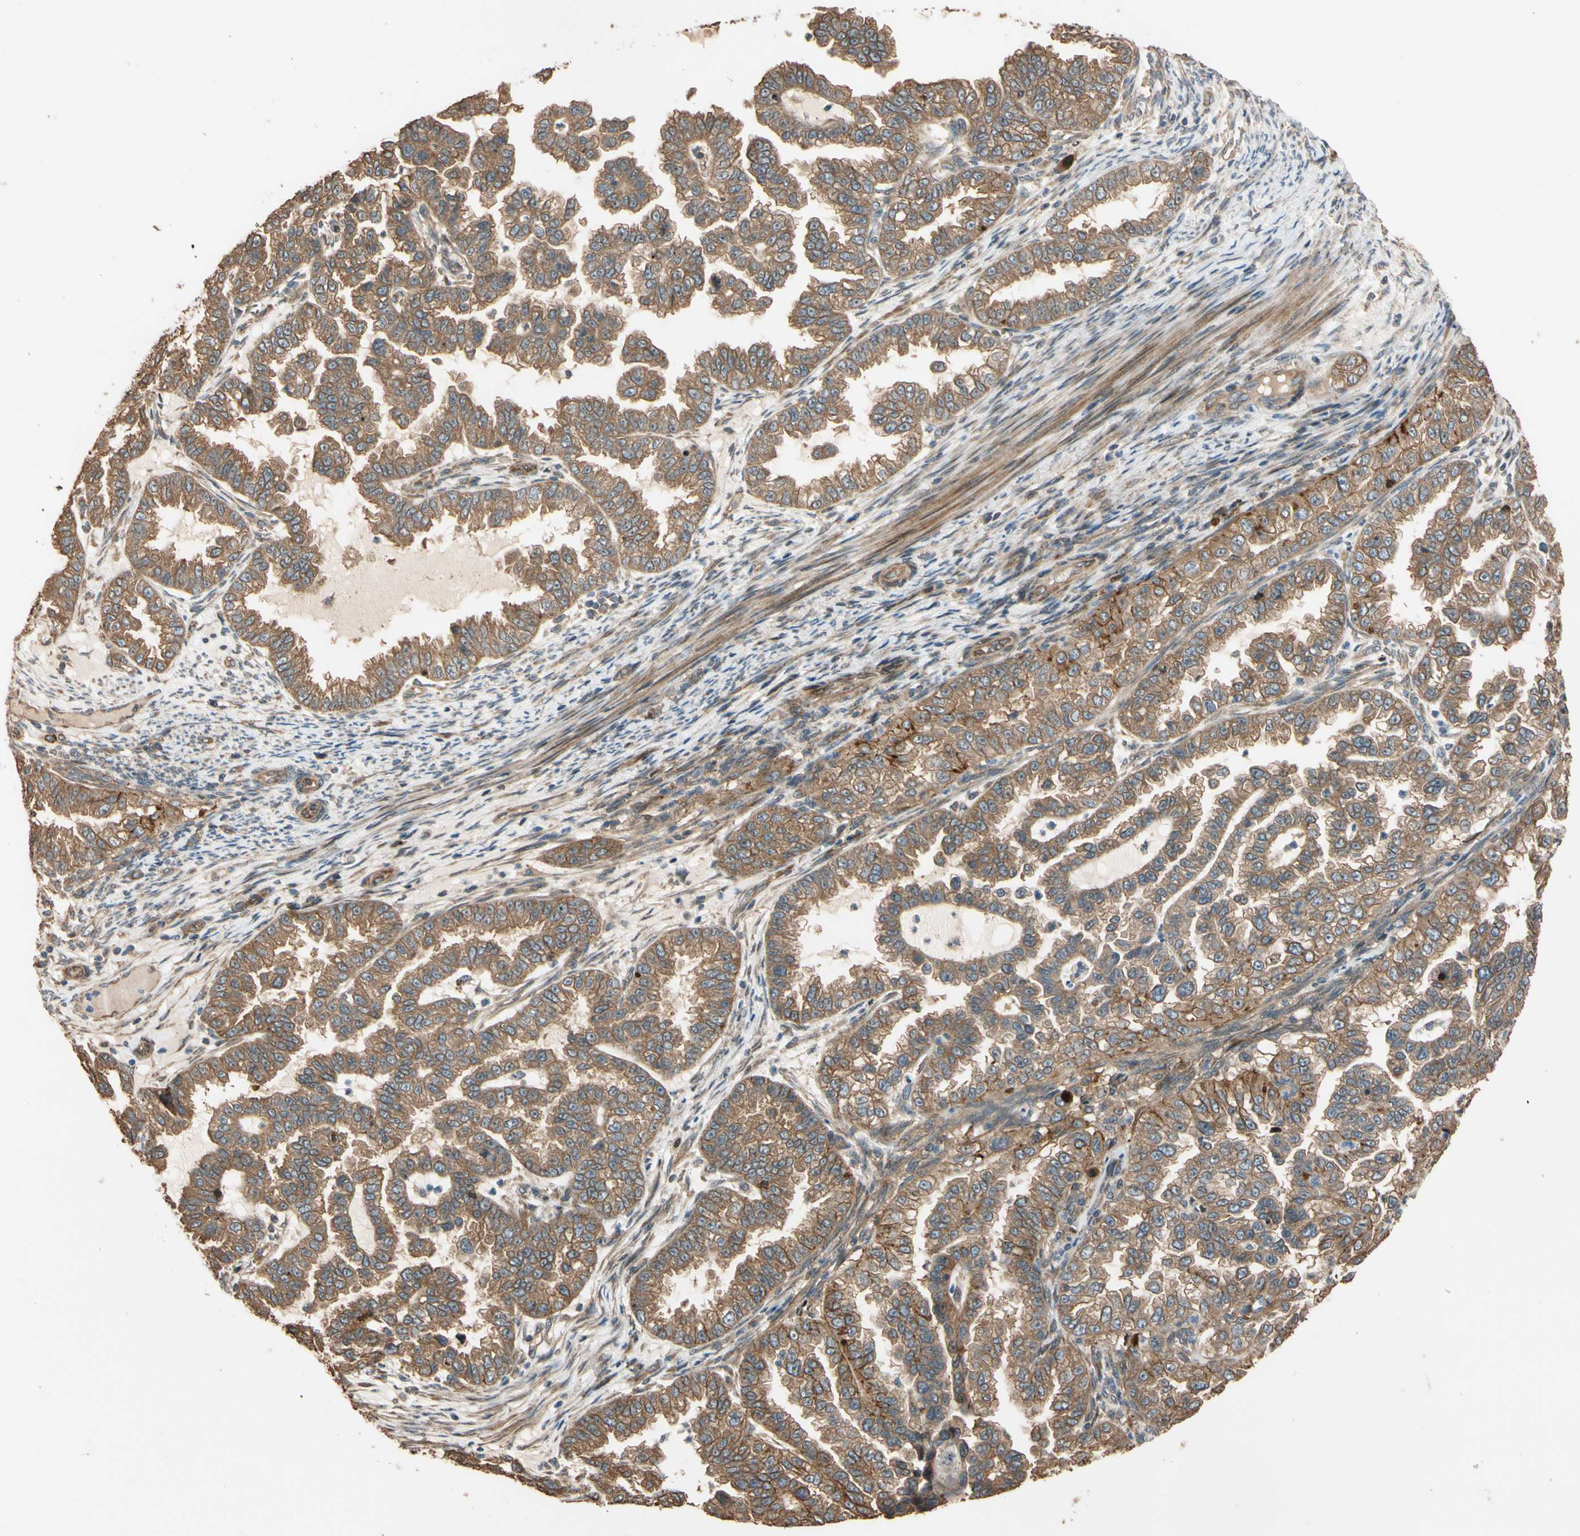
{"staining": {"intensity": "strong", "quantity": ">75%", "location": "cytoplasmic/membranous"}, "tissue": "endometrial cancer", "cell_type": "Tumor cells", "image_type": "cancer", "snomed": [{"axis": "morphology", "description": "Adenocarcinoma, NOS"}, {"axis": "topography", "description": "Endometrium"}], "caption": "High-magnification brightfield microscopy of endometrial cancer (adenocarcinoma) stained with DAB (brown) and counterstained with hematoxylin (blue). tumor cells exhibit strong cytoplasmic/membranous staining is present in about>75% of cells.", "gene": "MGRN1", "patient": {"sex": "female", "age": 85}}